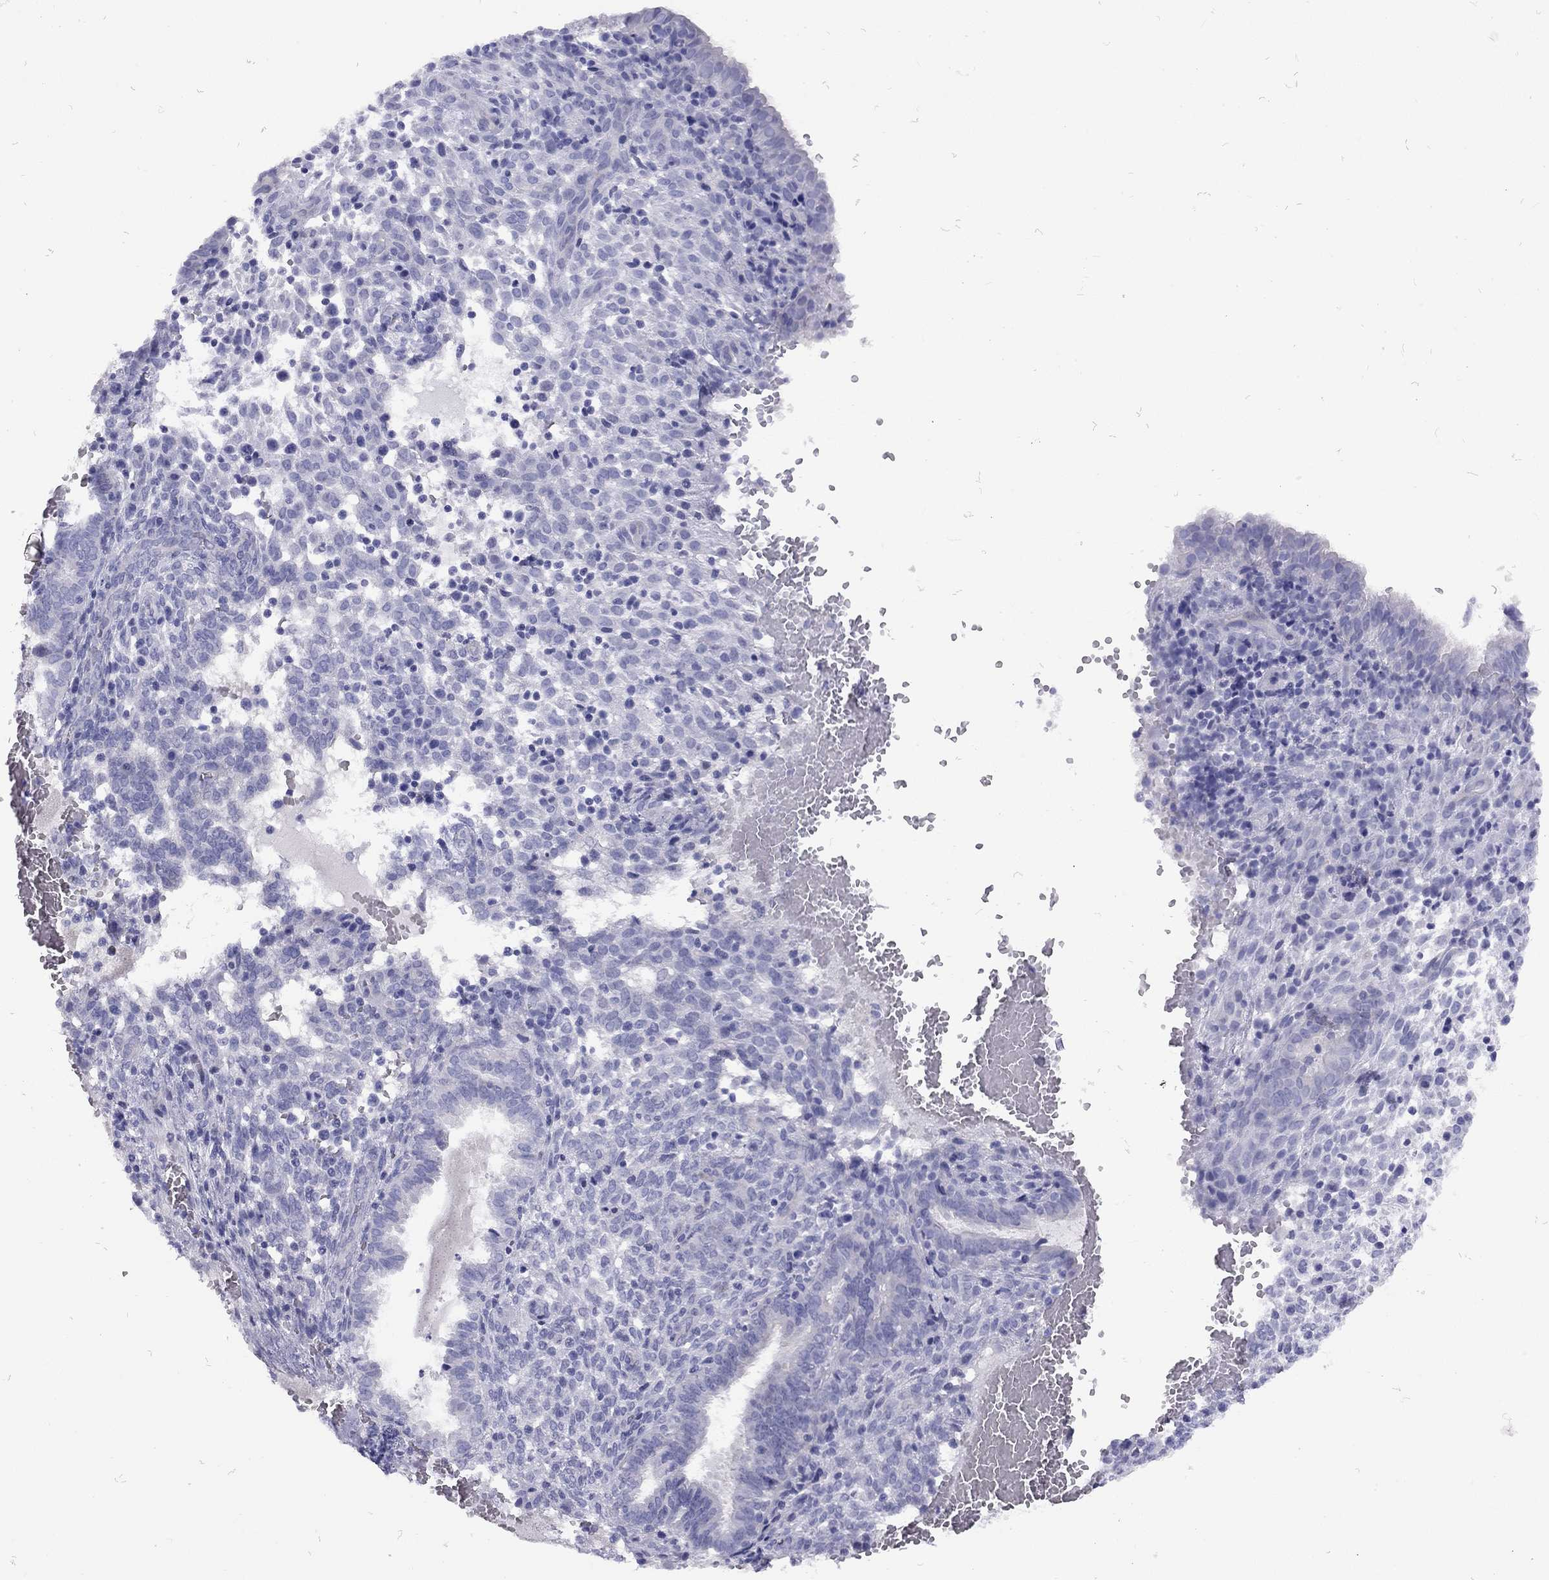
{"staining": {"intensity": "negative", "quantity": "none", "location": "none"}, "tissue": "endometrium", "cell_type": "Cells in endometrial stroma", "image_type": "normal", "snomed": [{"axis": "morphology", "description": "Normal tissue, NOS"}, {"axis": "topography", "description": "Endometrium"}], "caption": "There is no significant expression in cells in endometrial stroma of endometrium. Nuclei are stained in blue.", "gene": "FSCN3", "patient": {"sex": "female", "age": 42}}